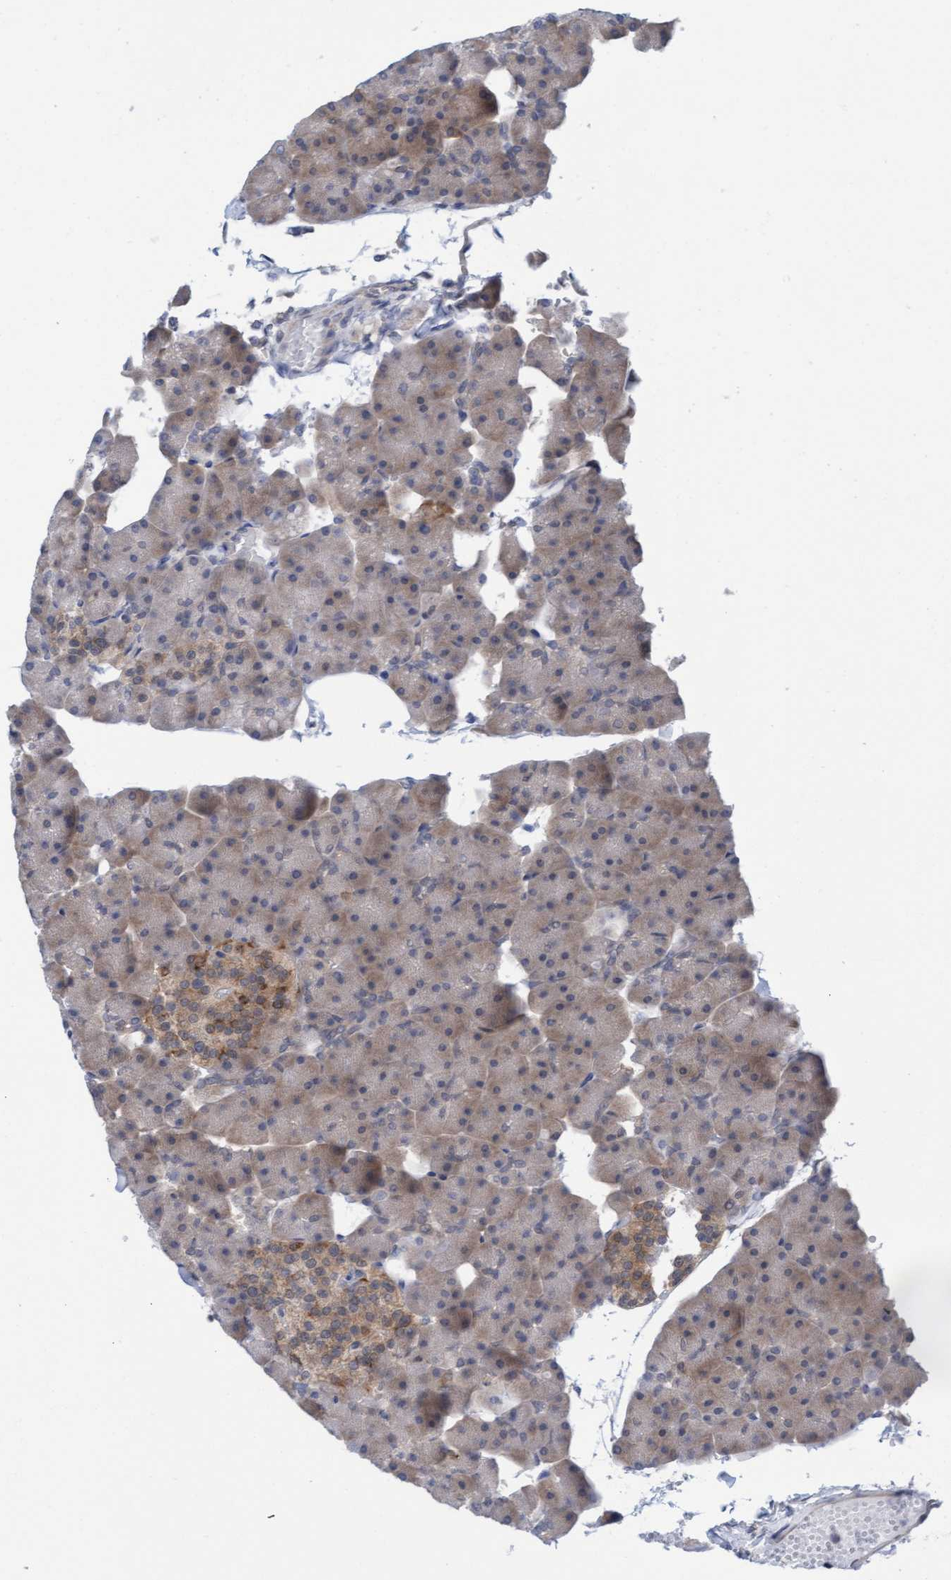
{"staining": {"intensity": "weak", "quantity": ">75%", "location": "cytoplasmic/membranous"}, "tissue": "pancreas", "cell_type": "Exocrine glandular cells", "image_type": "normal", "snomed": [{"axis": "morphology", "description": "Normal tissue, NOS"}, {"axis": "topography", "description": "Pancreas"}], "caption": "Weak cytoplasmic/membranous expression is seen in approximately >75% of exocrine glandular cells in normal pancreas.", "gene": "AMZ2", "patient": {"sex": "male", "age": 35}}